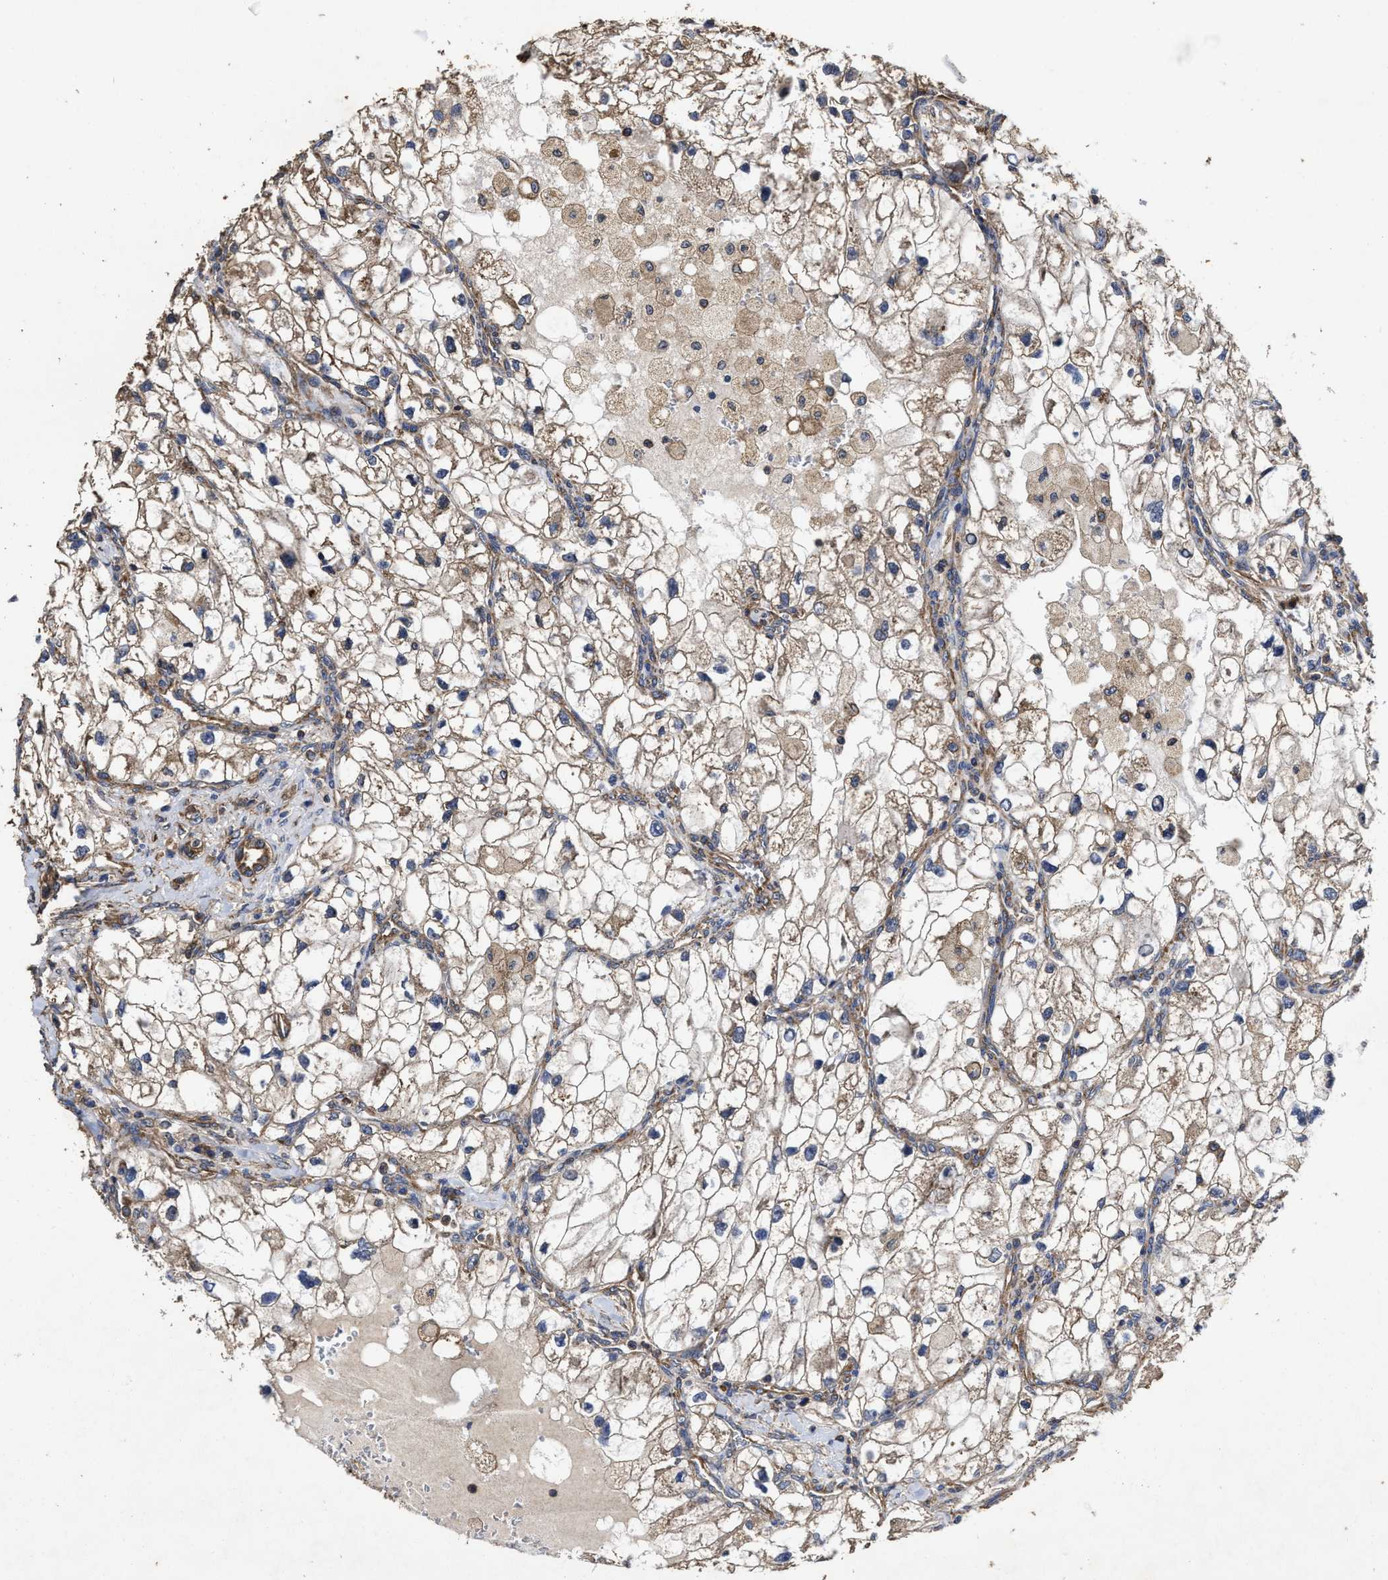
{"staining": {"intensity": "moderate", "quantity": ">75%", "location": "cytoplasmic/membranous"}, "tissue": "renal cancer", "cell_type": "Tumor cells", "image_type": "cancer", "snomed": [{"axis": "morphology", "description": "Adenocarcinoma, NOS"}, {"axis": "topography", "description": "Kidney"}], "caption": "Renal adenocarcinoma was stained to show a protein in brown. There is medium levels of moderate cytoplasmic/membranous expression in about >75% of tumor cells. (Brightfield microscopy of DAB IHC at high magnification).", "gene": "SFXN4", "patient": {"sex": "female", "age": 70}}